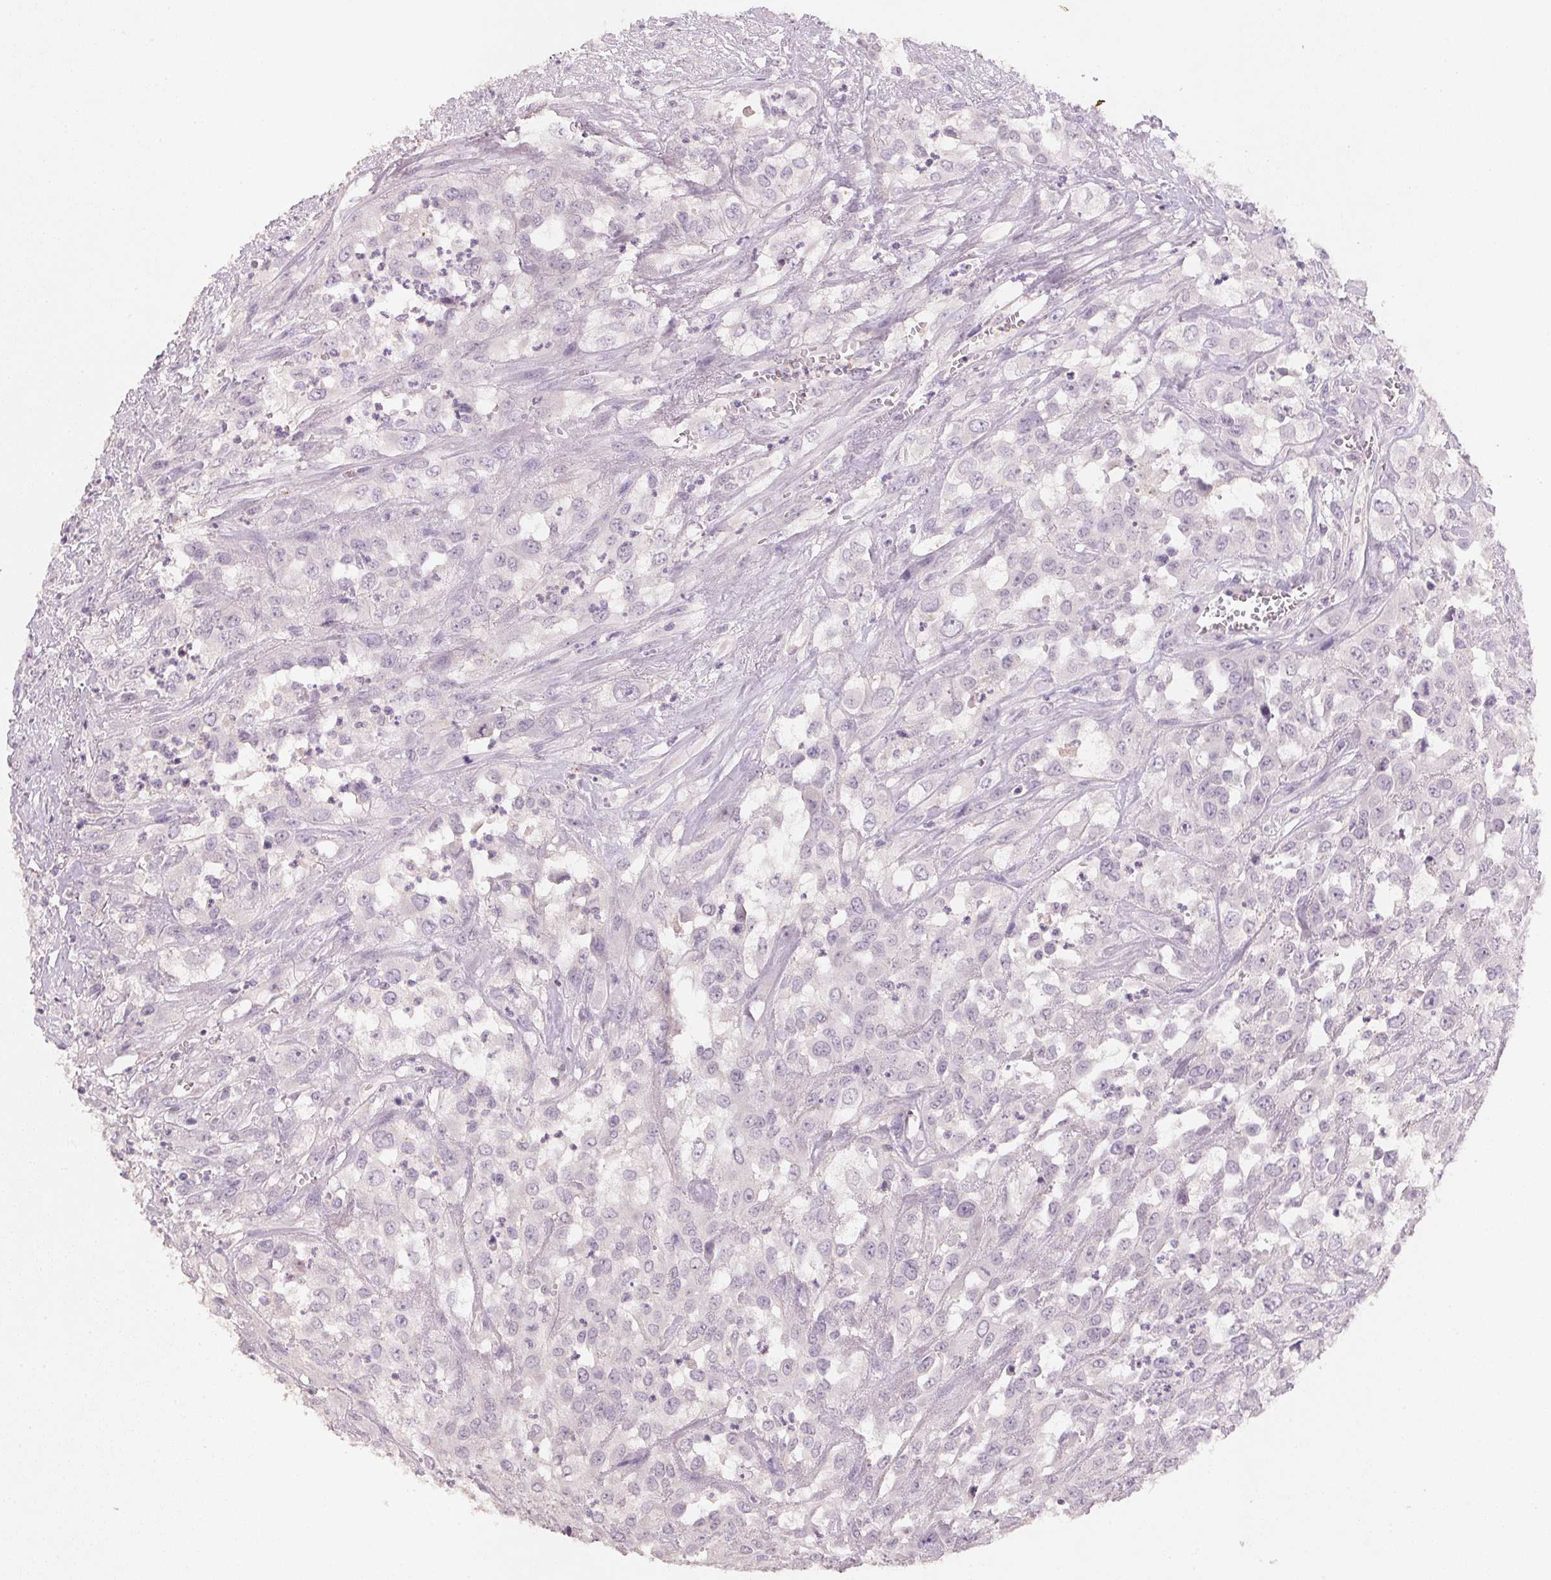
{"staining": {"intensity": "negative", "quantity": "none", "location": "none"}, "tissue": "urothelial cancer", "cell_type": "Tumor cells", "image_type": "cancer", "snomed": [{"axis": "morphology", "description": "Urothelial carcinoma, High grade"}, {"axis": "topography", "description": "Urinary bladder"}], "caption": "The photomicrograph demonstrates no staining of tumor cells in urothelial carcinoma (high-grade).", "gene": "CXCL5", "patient": {"sex": "male", "age": 67}}